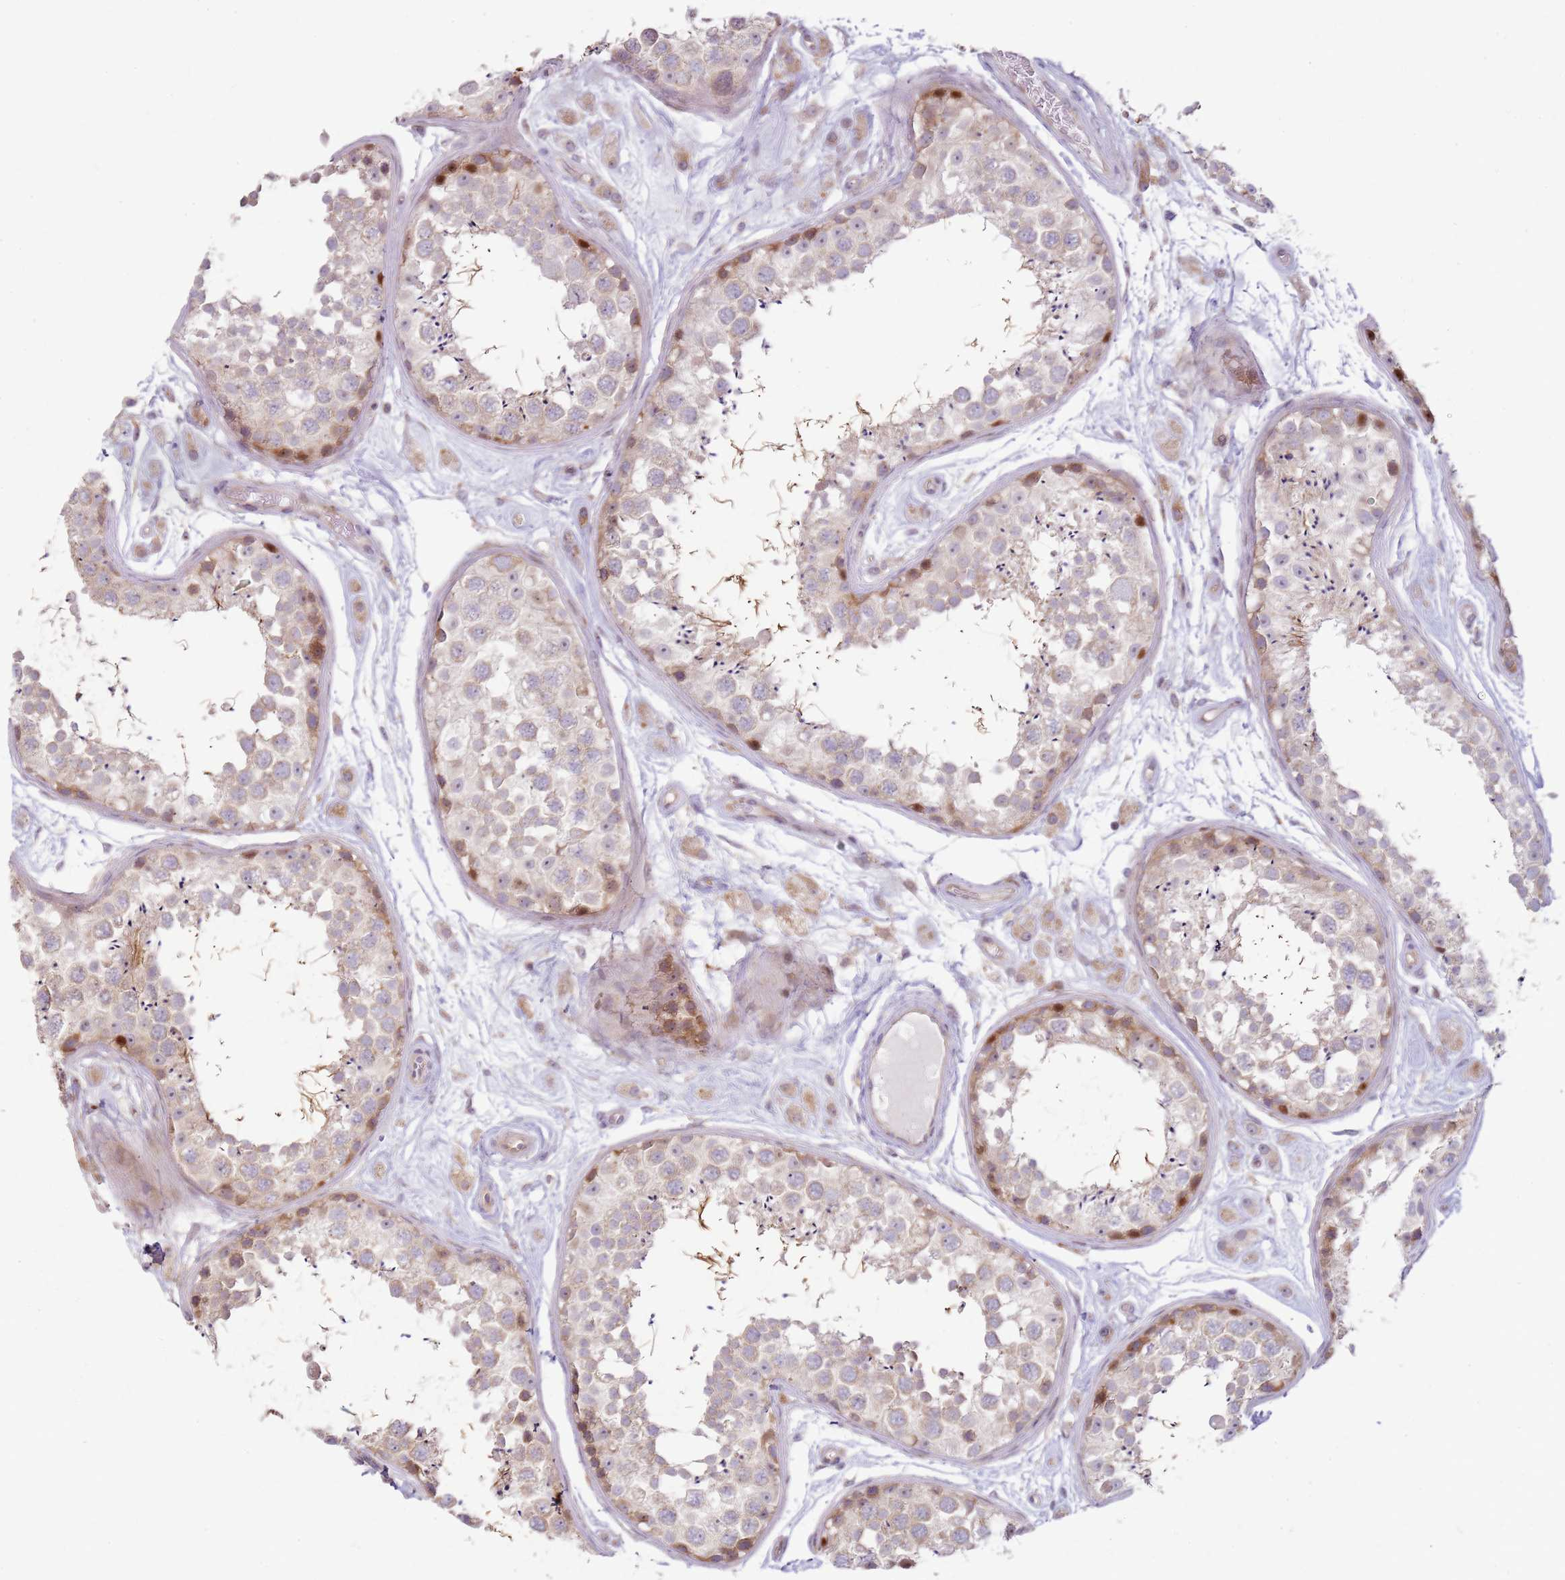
{"staining": {"intensity": "moderate", "quantity": "25%-75%", "location": "cytoplasmic/membranous,nuclear"}, "tissue": "testis", "cell_type": "Cells in seminiferous ducts", "image_type": "normal", "snomed": [{"axis": "morphology", "description": "Normal tissue, NOS"}, {"axis": "topography", "description": "Testis"}], "caption": "An immunohistochemistry micrograph of normal tissue is shown. Protein staining in brown highlights moderate cytoplasmic/membranous,nuclear positivity in testis within cells in seminiferous ducts.", "gene": "GRAP", "patient": {"sex": "male", "age": 25}}